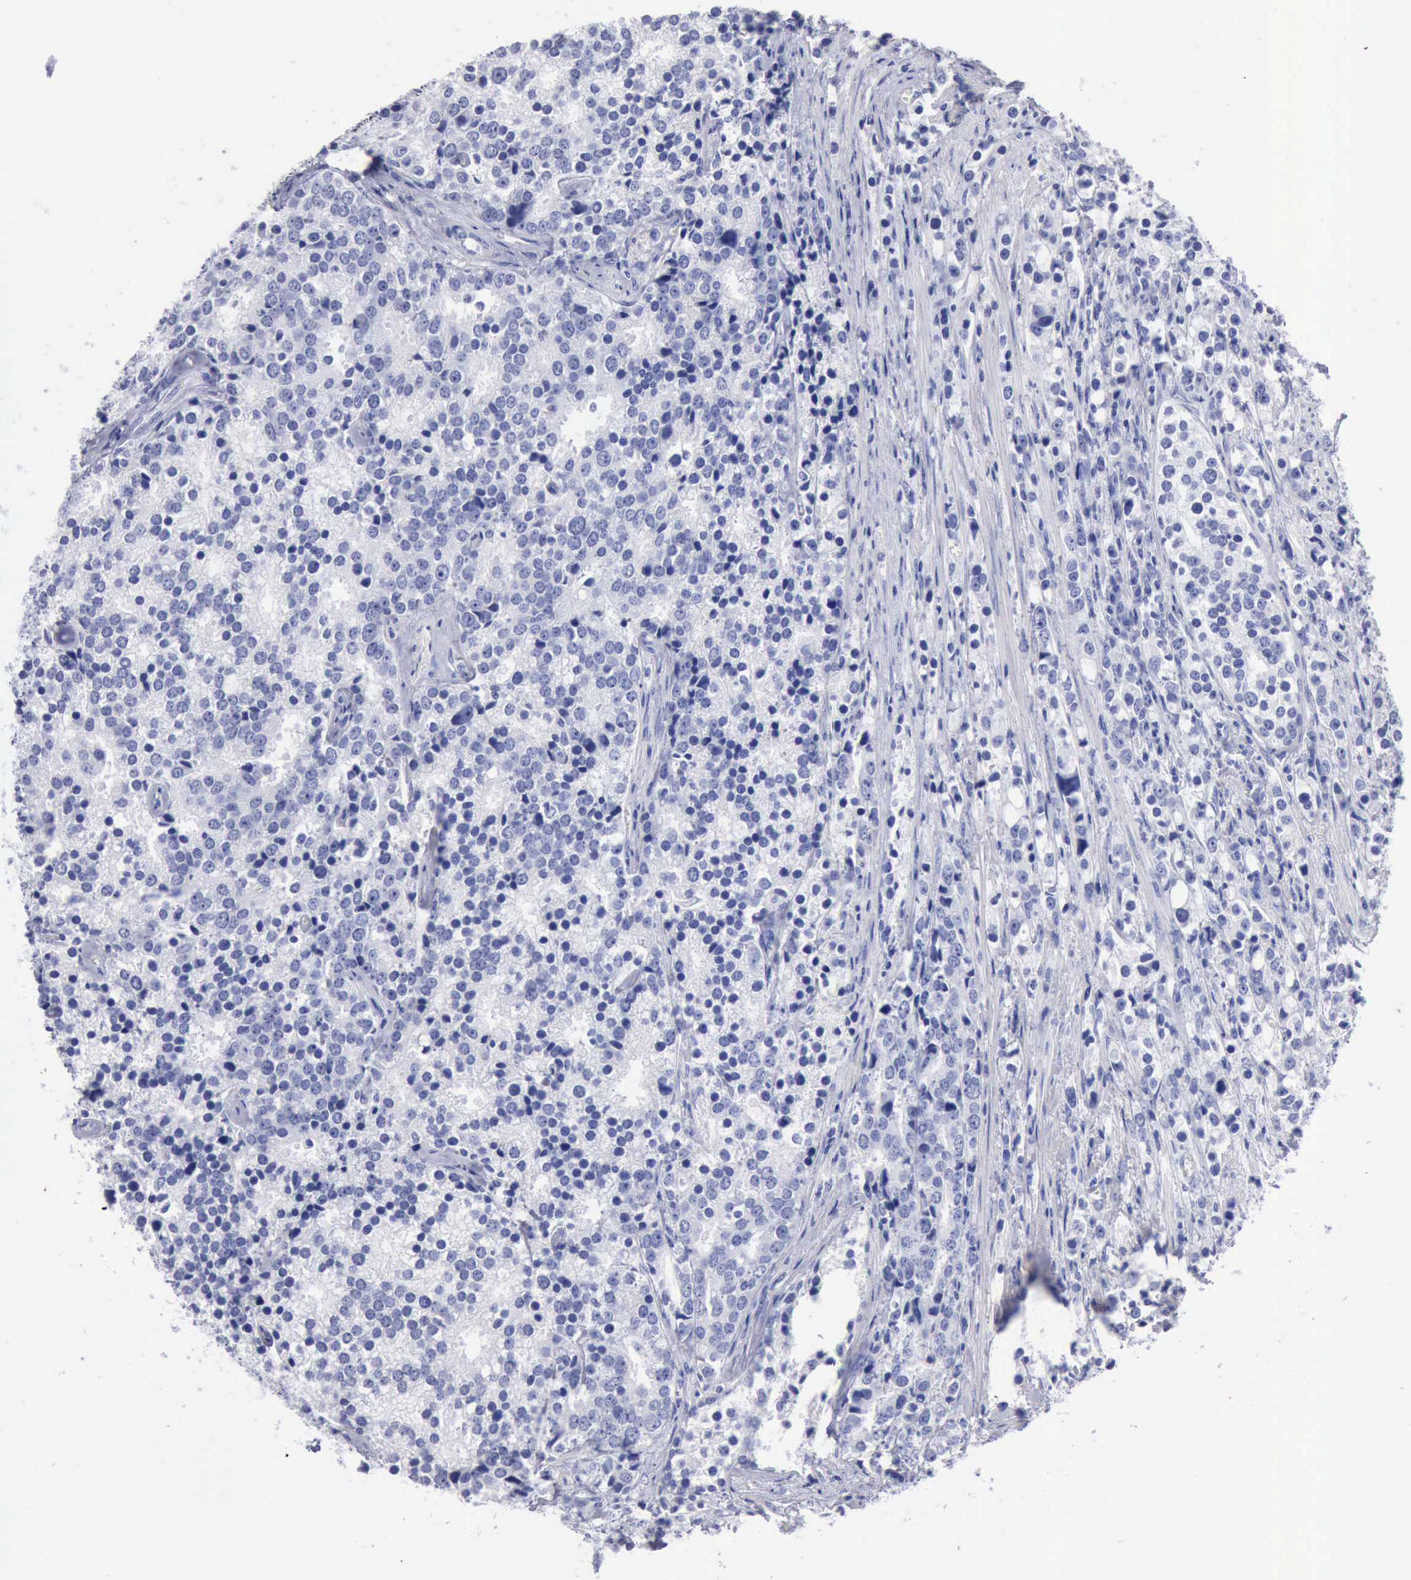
{"staining": {"intensity": "negative", "quantity": "none", "location": "none"}, "tissue": "prostate cancer", "cell_type": "Tumor cells", "image_type": "cancer", "snomed": [{"axis": "morphology", "description": "Adenocarcinoma, High grade"}, {"axis": "topography", "description": "Prostate"}], "caption": "IHC histopathology image of human prostate cancer stained for a protein (brown), which shows no positivity in tumor cells.", "gene": "CYP19A1", "patient": {"sex": "male", "age": 71}}